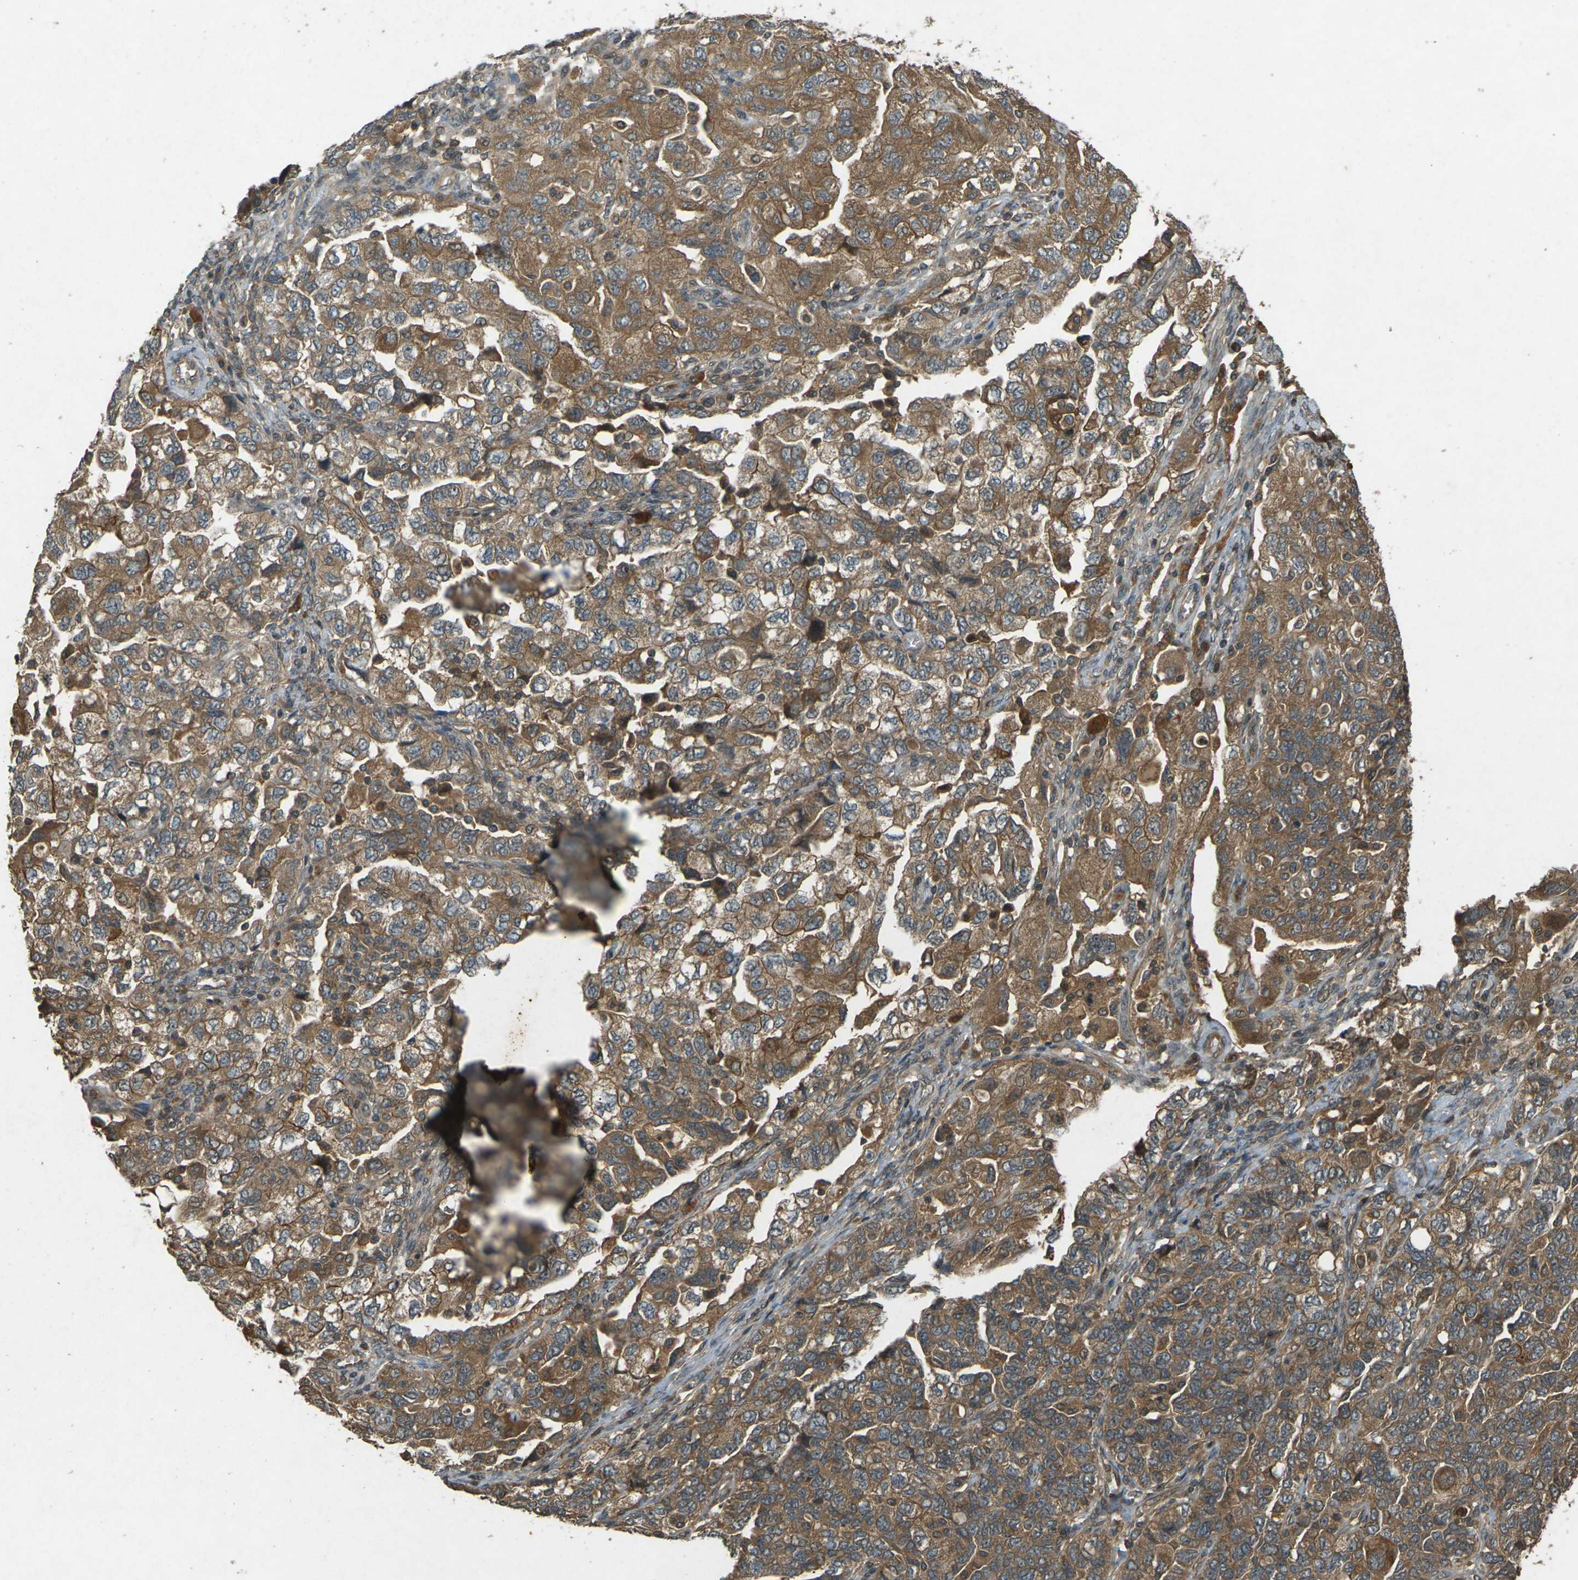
{"staining": {"intensity": "moderate", "quantity": ">75%", "location": "cytoplasmic/membranous"}, "tissue": "ovarian cancer", "cell_type": "Tumor cells", "image_type": "cancer", "snomed": [{"axis": "morphology", "description": "Carcinoma, NOS"}, {"axis": "morphology", "description": "Cystadenocarcinoma, serous, NOS"}, {"axis": "topography", "description": "Ovary"}], "caption": "There is medium levels of moderate cytoplasmic/membranous expression in tumor cells of serous cystadenocarcinoma (ovarian), as demonstrated by immunohistochemical staining (brown color).", "gene": "TAP1", "patient": {"sex": "female", "age": 69}}